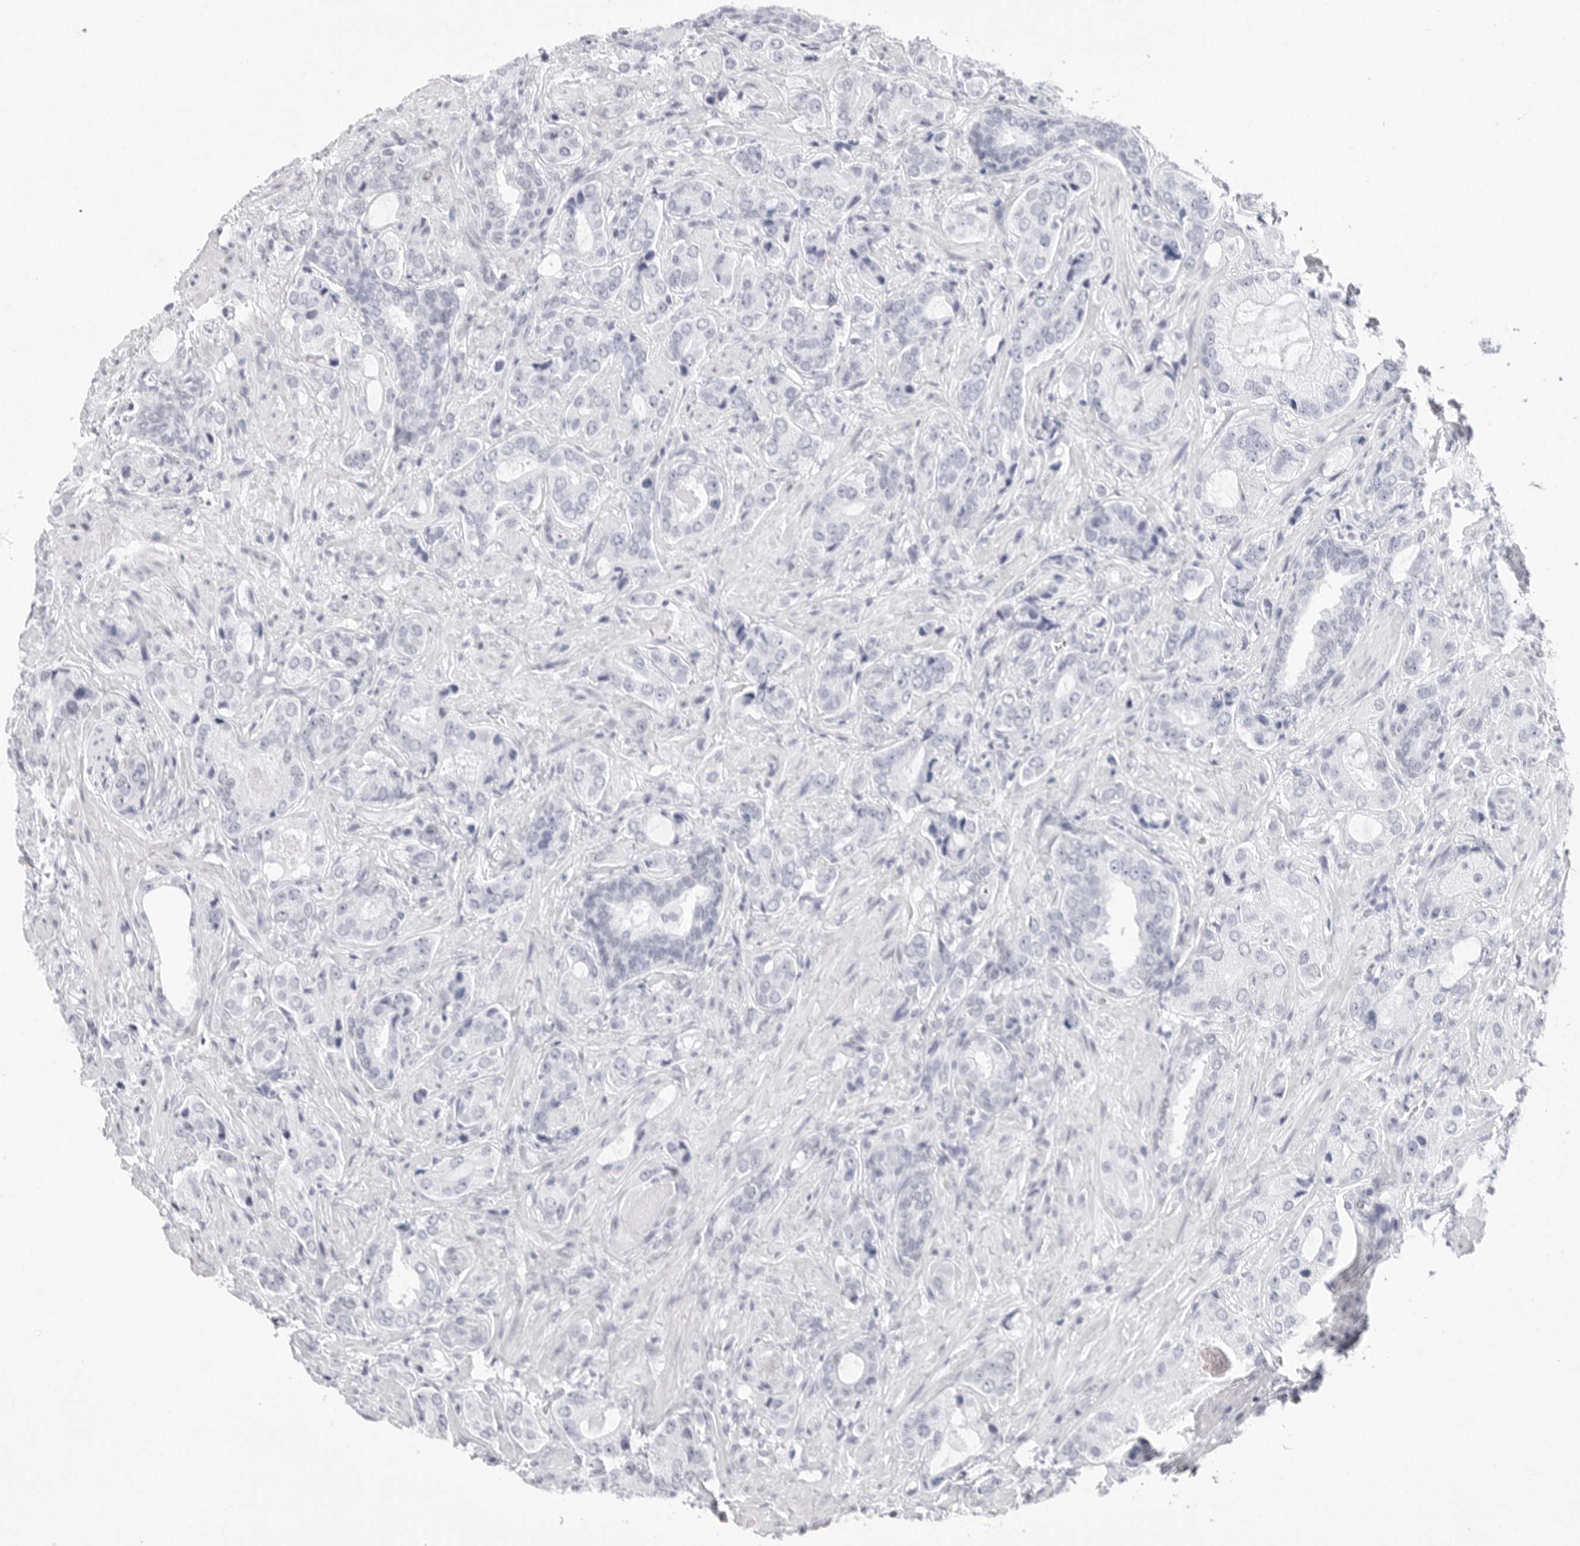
{"staining": {"intensity": "negative", "quantity": "none", "location": "none"}, "tissue": "prostate cancer", "cell_type": "Tumor cells", "image_type": "cancer", "snomed": [{"axis": "morphology", "description": "Normal tissue, NOS"}, {"axis": "morphology", "description": "Adenocarcinoma, High grade"}, {"axis": "topography", "description": "Prostate"}, {"axis": "topography", "description": "Peripheral nerve tissue"}], "caption": "Adenocarcinoma (high-grade) (prostate) was stained to show a protein in brown. There is no significant staining in tumor cells.", "gene": "NASP", "patient": {"sex": "male", "age": 59}}